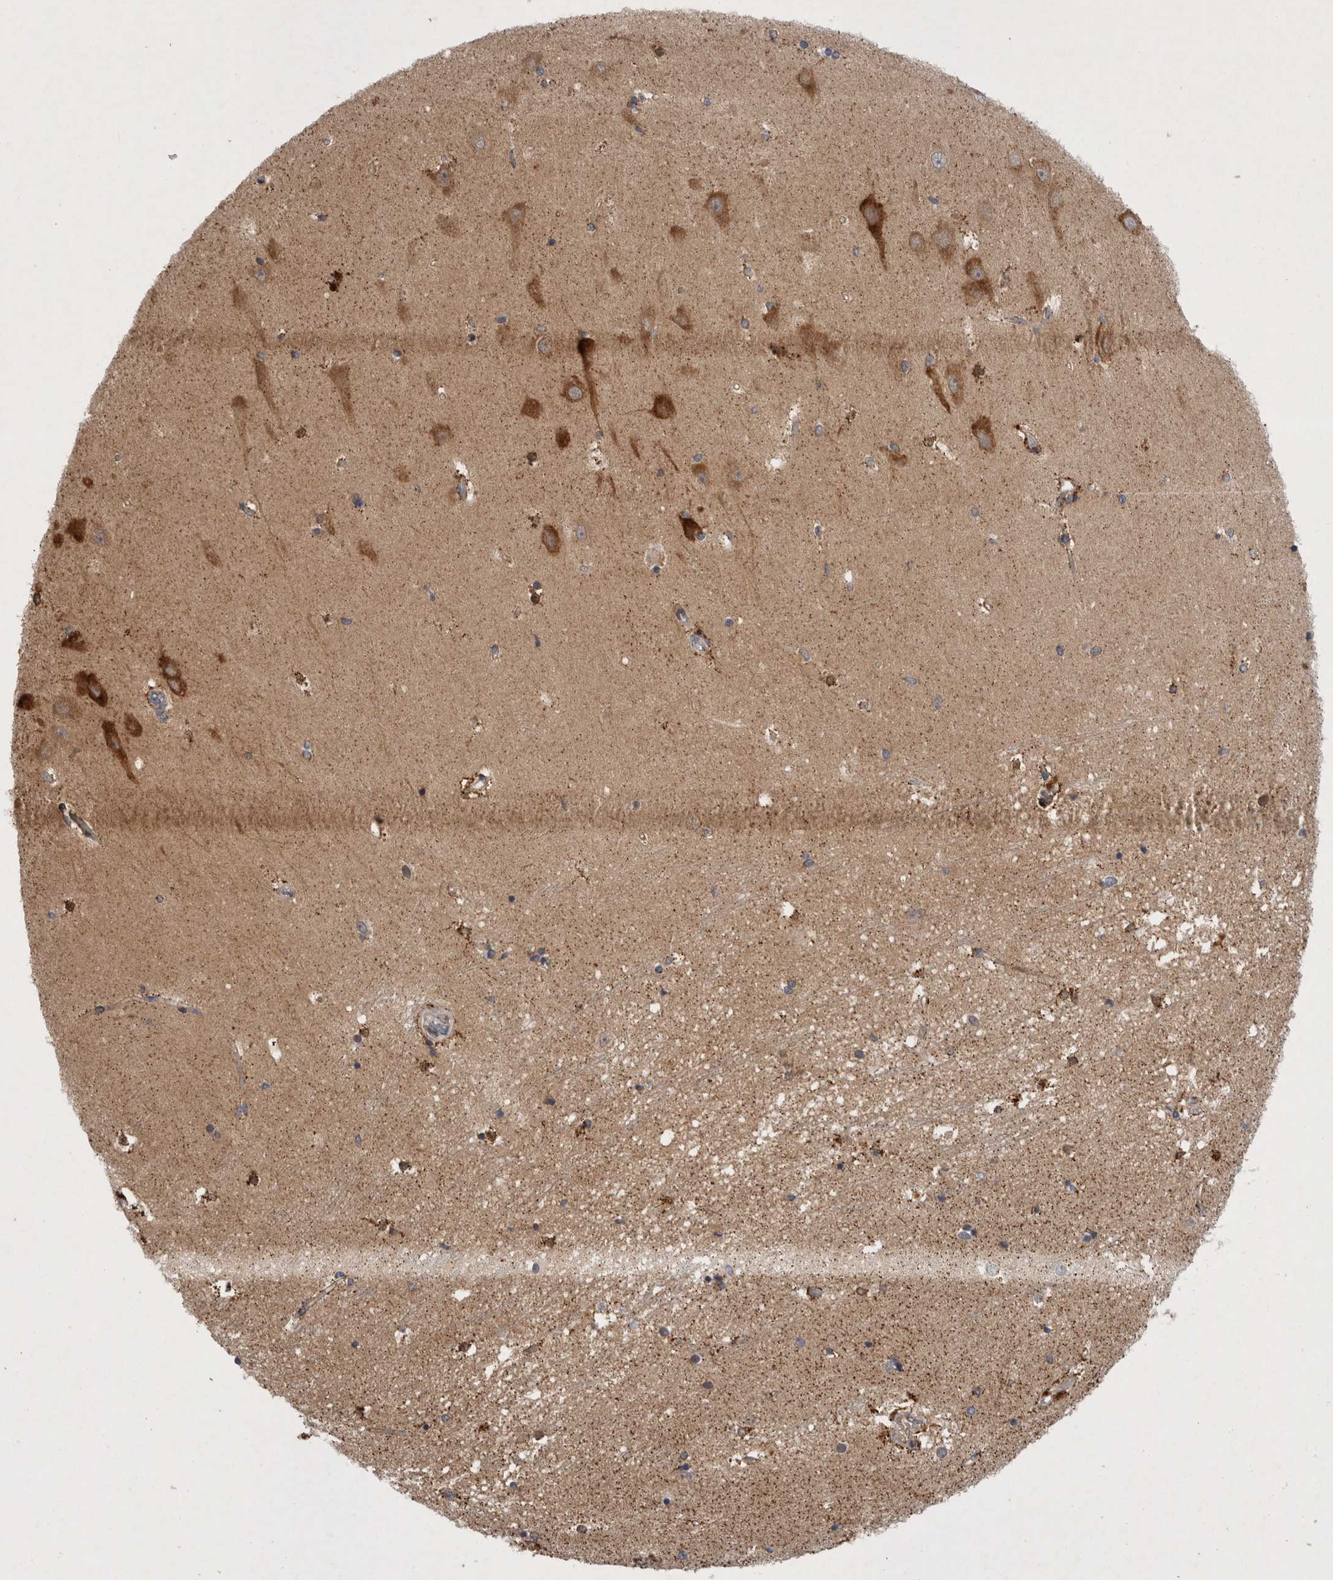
{"staining": {"intensity": "moderate", "quantity": "25%-75%", "location": "cytoplasmic/membranous"}, "tissue": "hippocampus", "cell_type": "Glial cells", "image_type": "normal", "snomed": [{"axis": "morphology", "description": "Normal tissue, NOS"}, {"axis": "topography", "description": "Hippocampus"}], "caption": "The image reveals immunohistochemical staining of benign hippocampus. There is moderate cytoplasmic/membranous expression is appreciated in about 25%-75% of glial cells.", "gene": "PDCD2", "patient": {"sex": "male", "age": 45}}